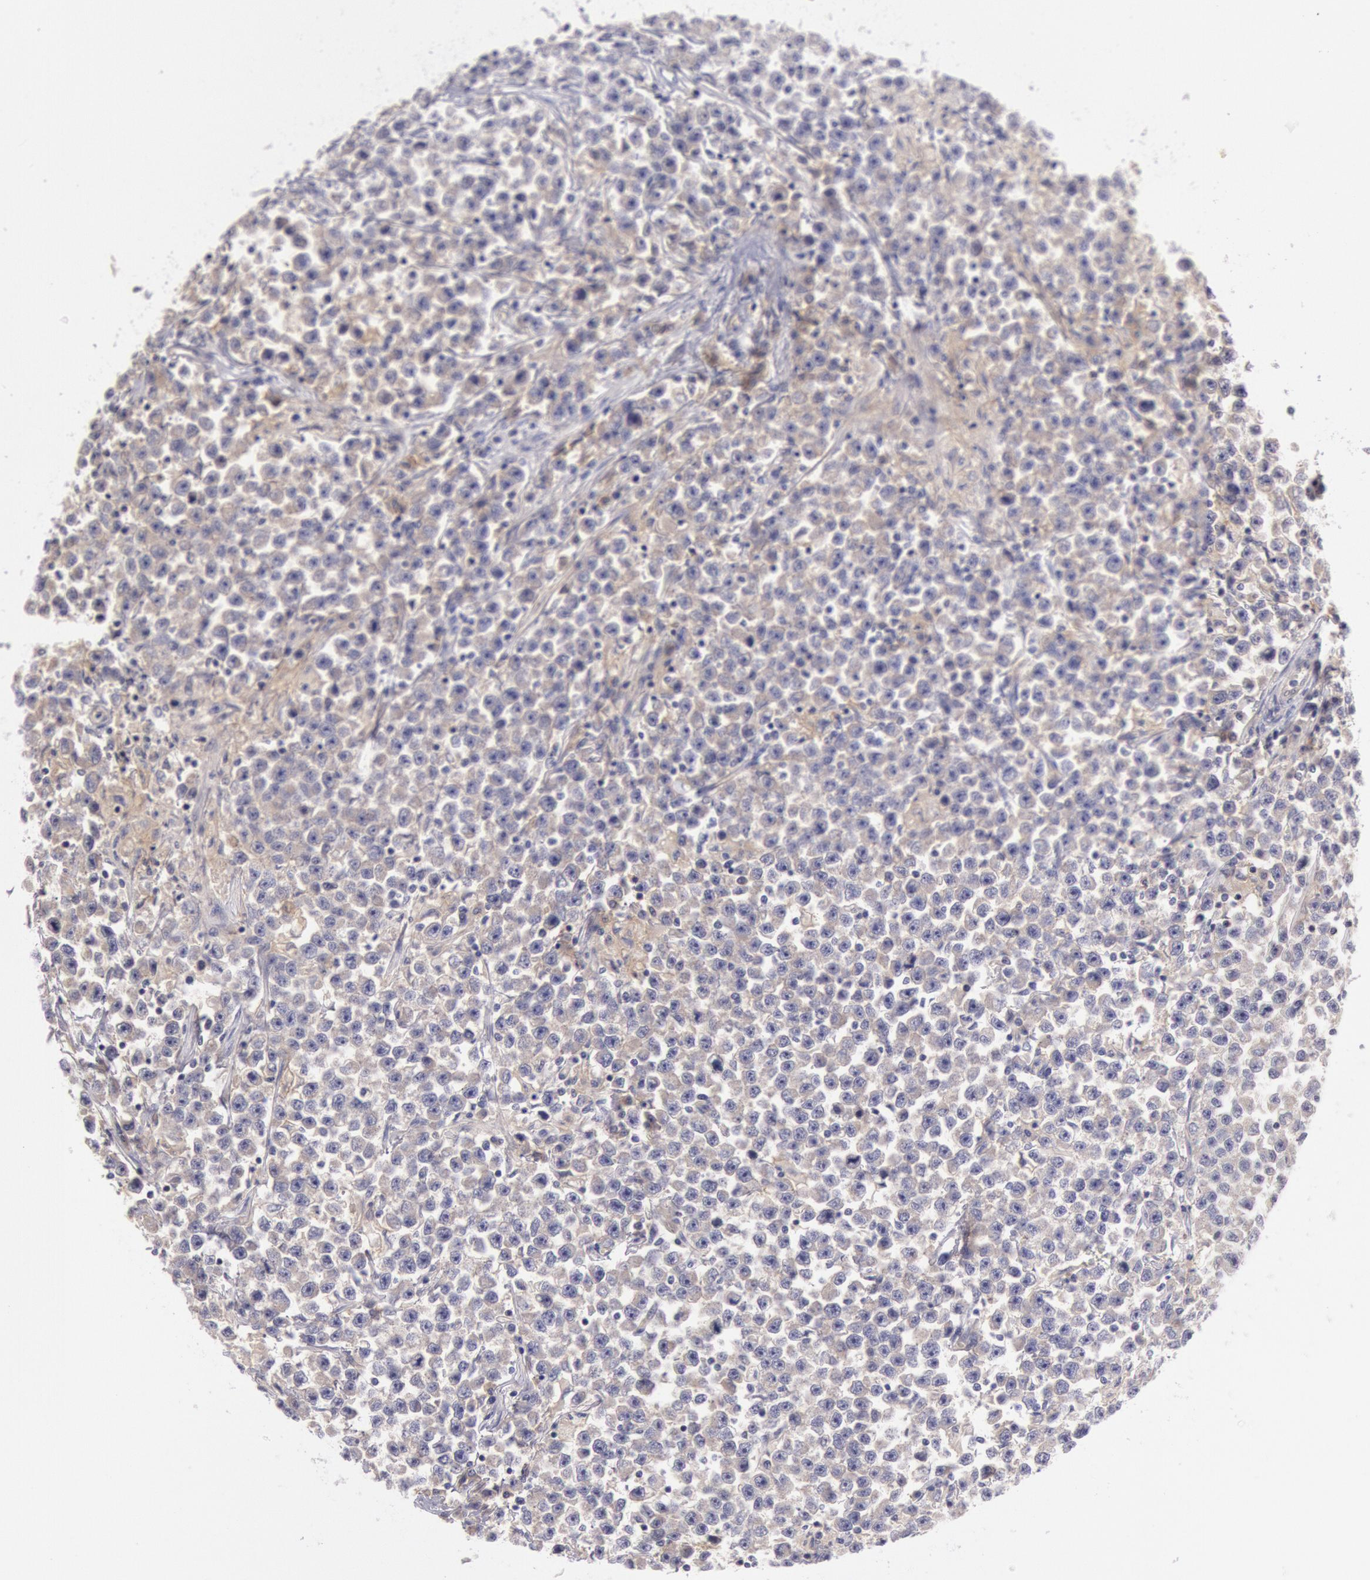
{"staining": {"intensity": "weak", "quantity": "25%-75%", "location": "cytoplasmic/membranous"}, "tissue": "testis cancer", "cell_type": "Tumor cells", "image_type": "cancer", "snomed": [{"axis": "morphology", "description": "Seminoma, NOS"}, {"axis": "topography", "description": "Testis"}], "caption": "Tumor cells show low levels of weak cytoplasmic/membranous staining in about 25%-75% of cells in testis cancer (seminoma).", "gene": "MYO5A", "patient": {"sex": "male", "age": 33}}